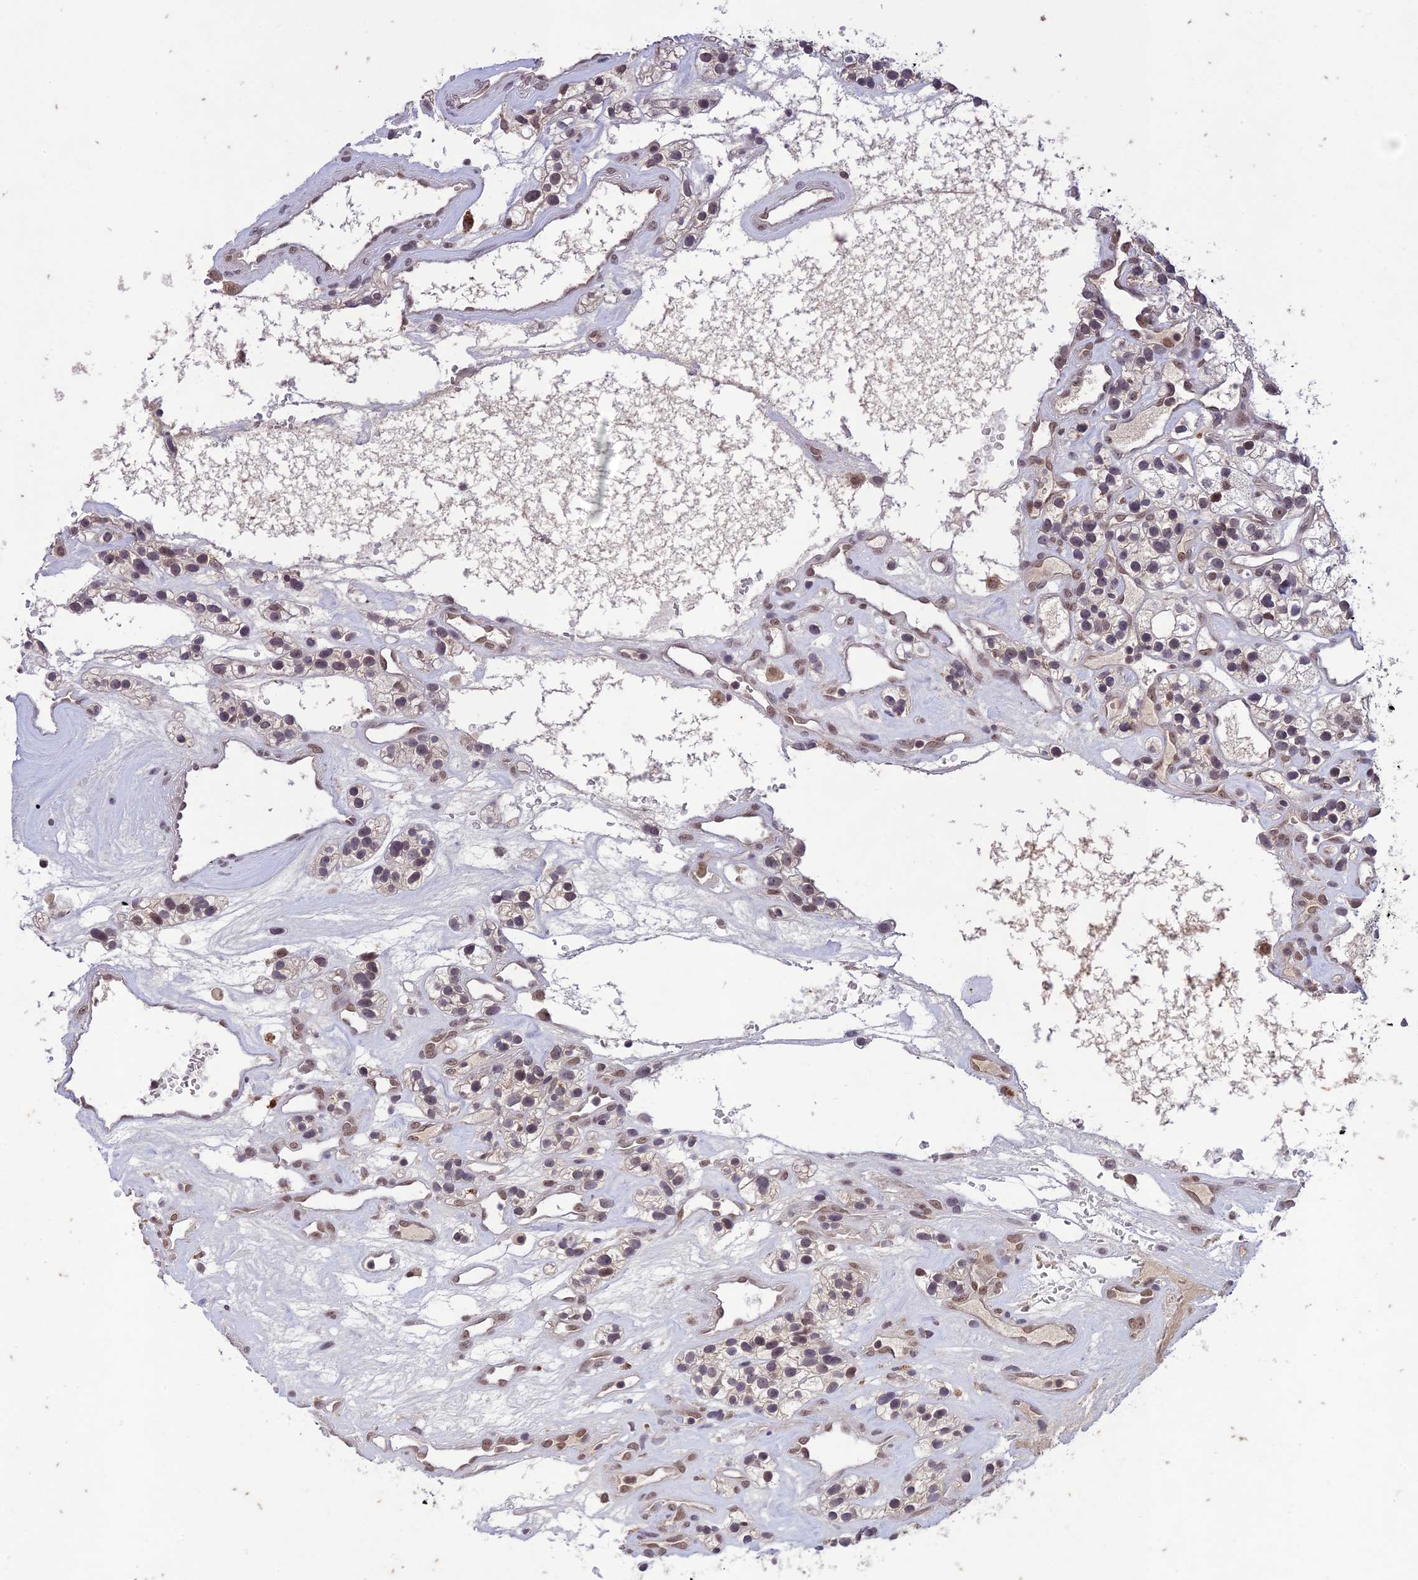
{"staining": {"intensity": "moderate", "quantity": "25%-75%", "location": "nuclear"}, "tissue": "renal cancer", "cell_type": "Tumor cells", "image_type": "cancer", "snomed": [{"axis": "morphology", "description": "Adenocarcinoma, NOS"}, {"axis": "topography", "description": "Kidney"}], "caption": "Moderate nuclear expression is present in approximately 25%-75% of tumor cells in adenocarcinoma (renal).", "gene": "POP4", "patient": {"sex": "female", "age": 57}}